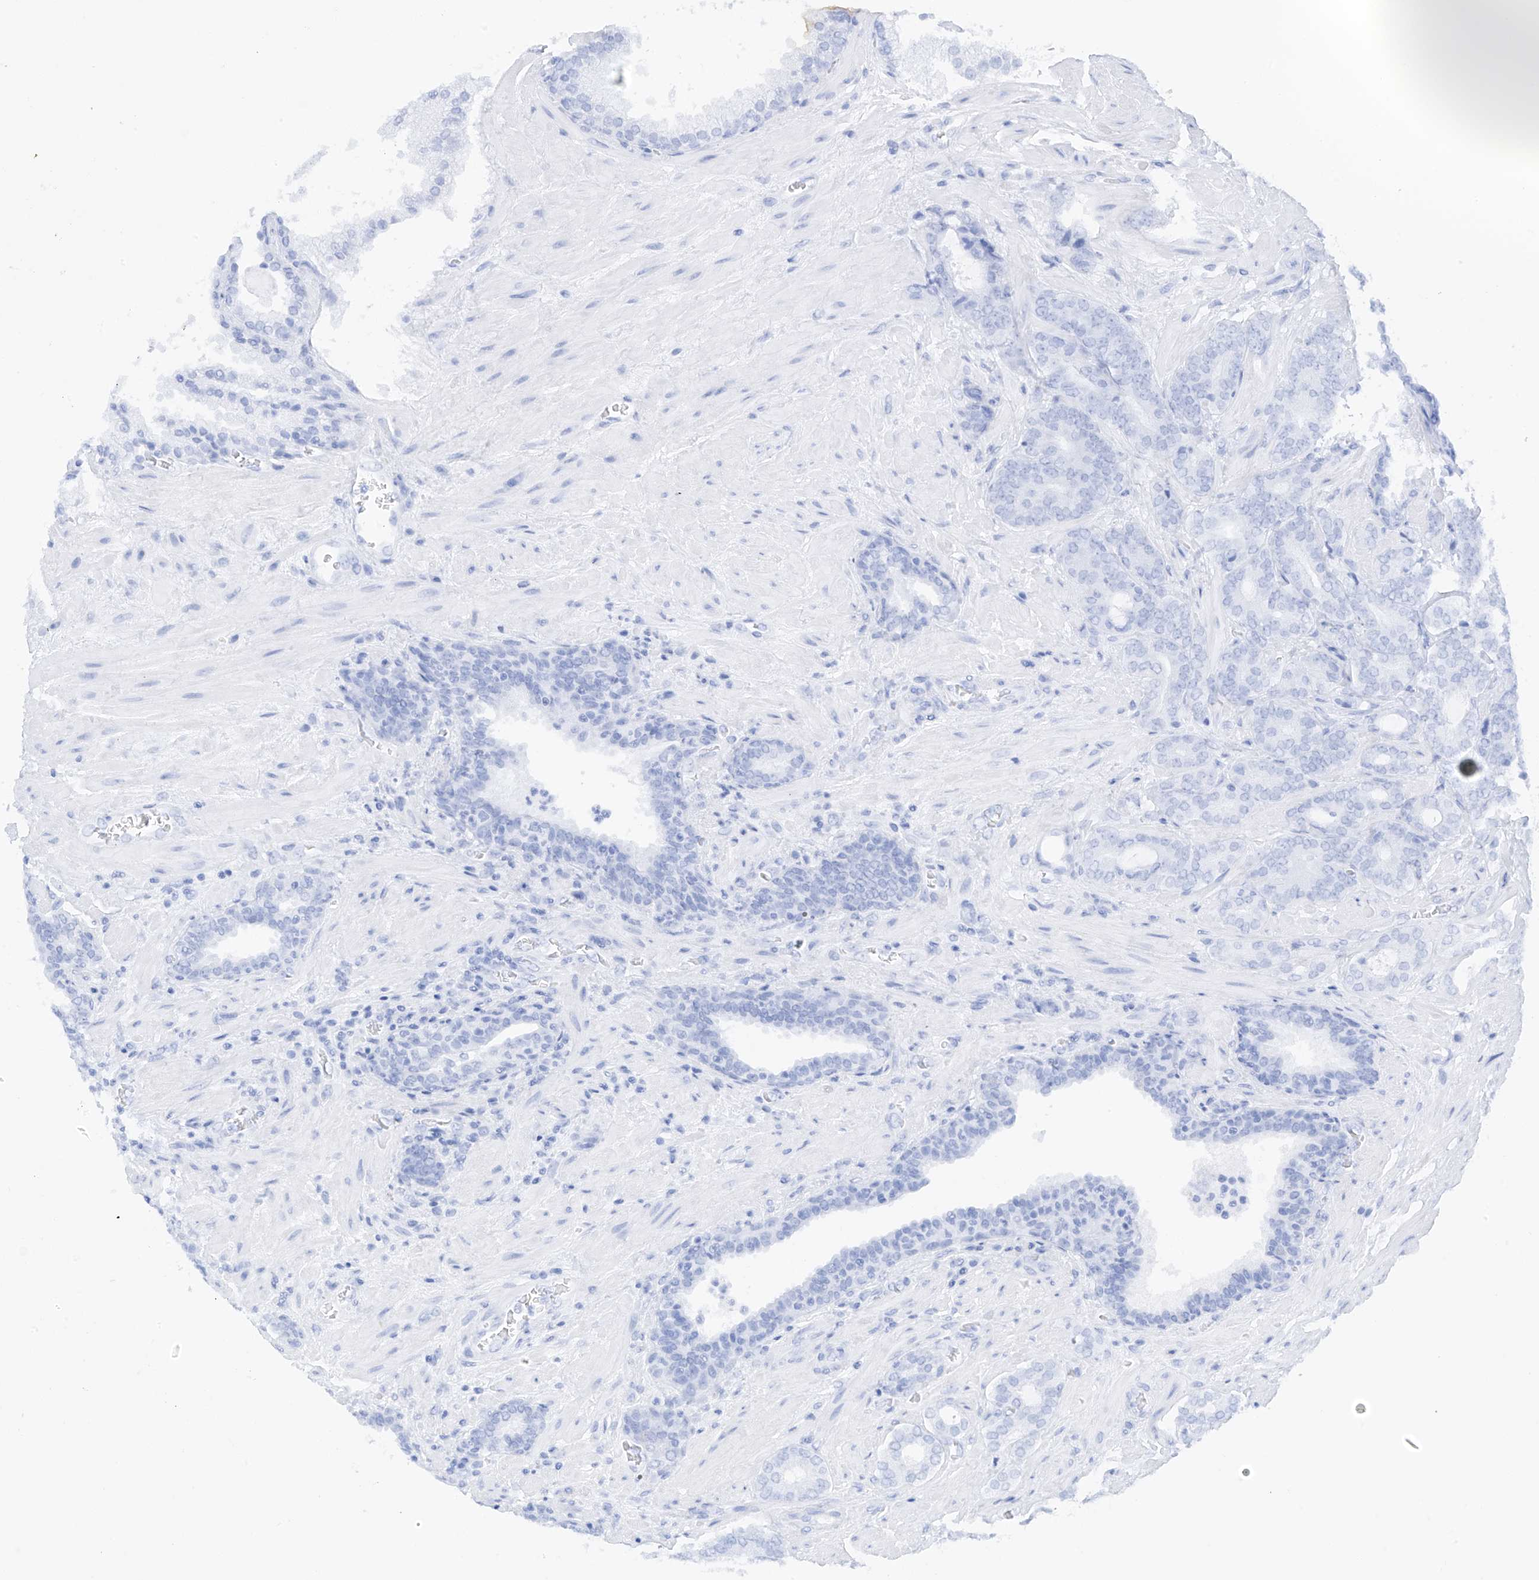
{"staining": {"intensity": "negative", "quantity": "none", "location": "none"}, "tissue": "prostate cancer", "cell_type": "Tumor cells", "image_type": "cancer", "snomed": [{"axis": "morphology", "description": "Adenocarcinoma, Low grade"}, {"axis": "topography", "description": "Prostate"}], "caption": "Immunohistochemistry of prostate adenocarcinoma (low-grade) shows no staining in tumor cells.", "gene": "TBXAS1", "patient": {"sex": "male", "age": 63}}